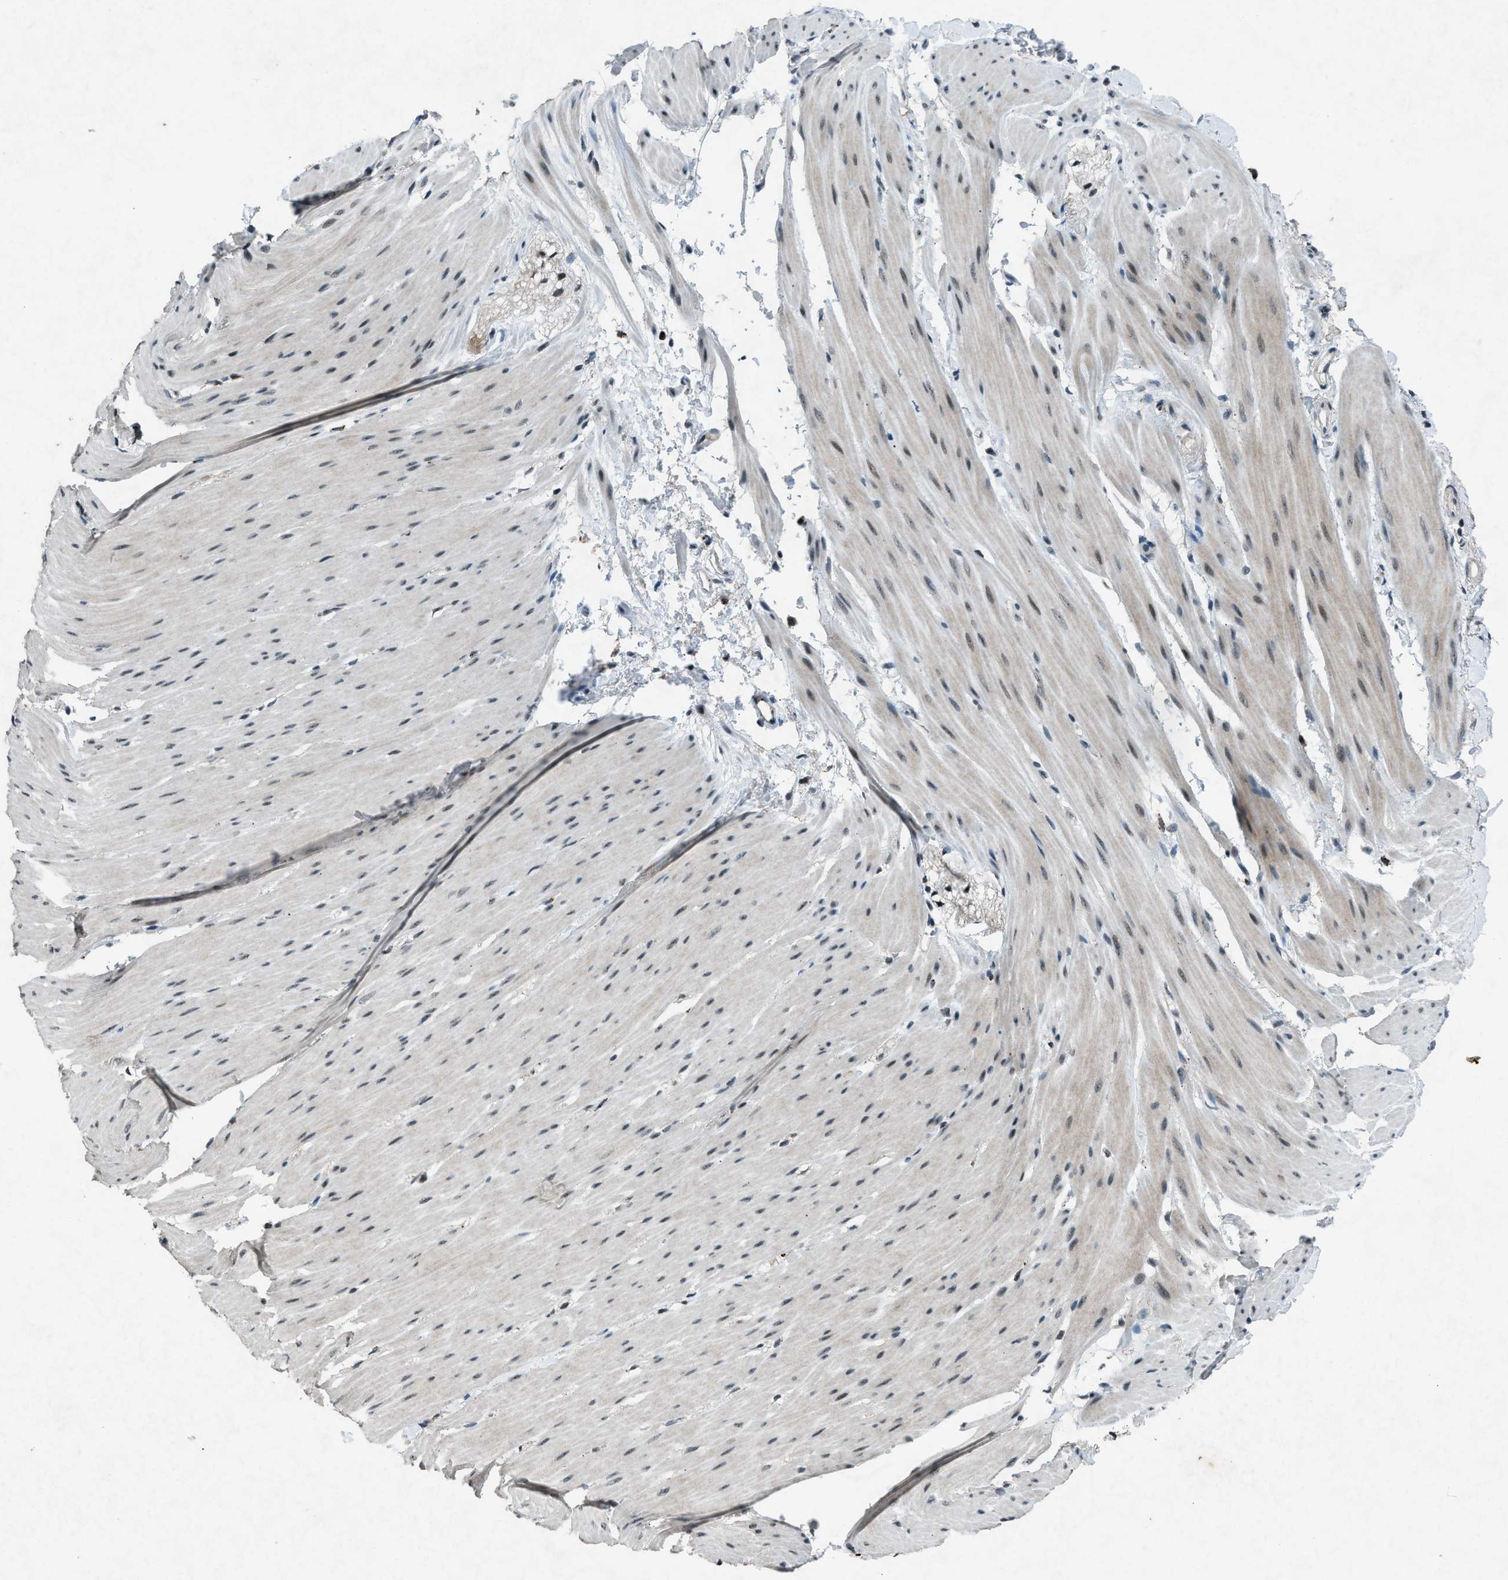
{"staining": {"intensity": "moderate", "quantity": "<25%", "location": "nuclear"}, "tissue": "smooth muscle", "cell_type": "Smooth muscle cells", "image_type": "normal", "snomed": [{"axis": "morphology", "description": "Normal tissue, NOS"}, {"axis": "topography", "description": "Smooth muscle"}, {"axis": "topography", "description": "Colon"}], "caption": "Immunohistochemical staining of normal human smooth muscle shows moderate nuclear protein expression in approximately <25% of smooth muscle cells.", "gene": "ADCY1", "patient": {"sex": "male", "age": 67}}